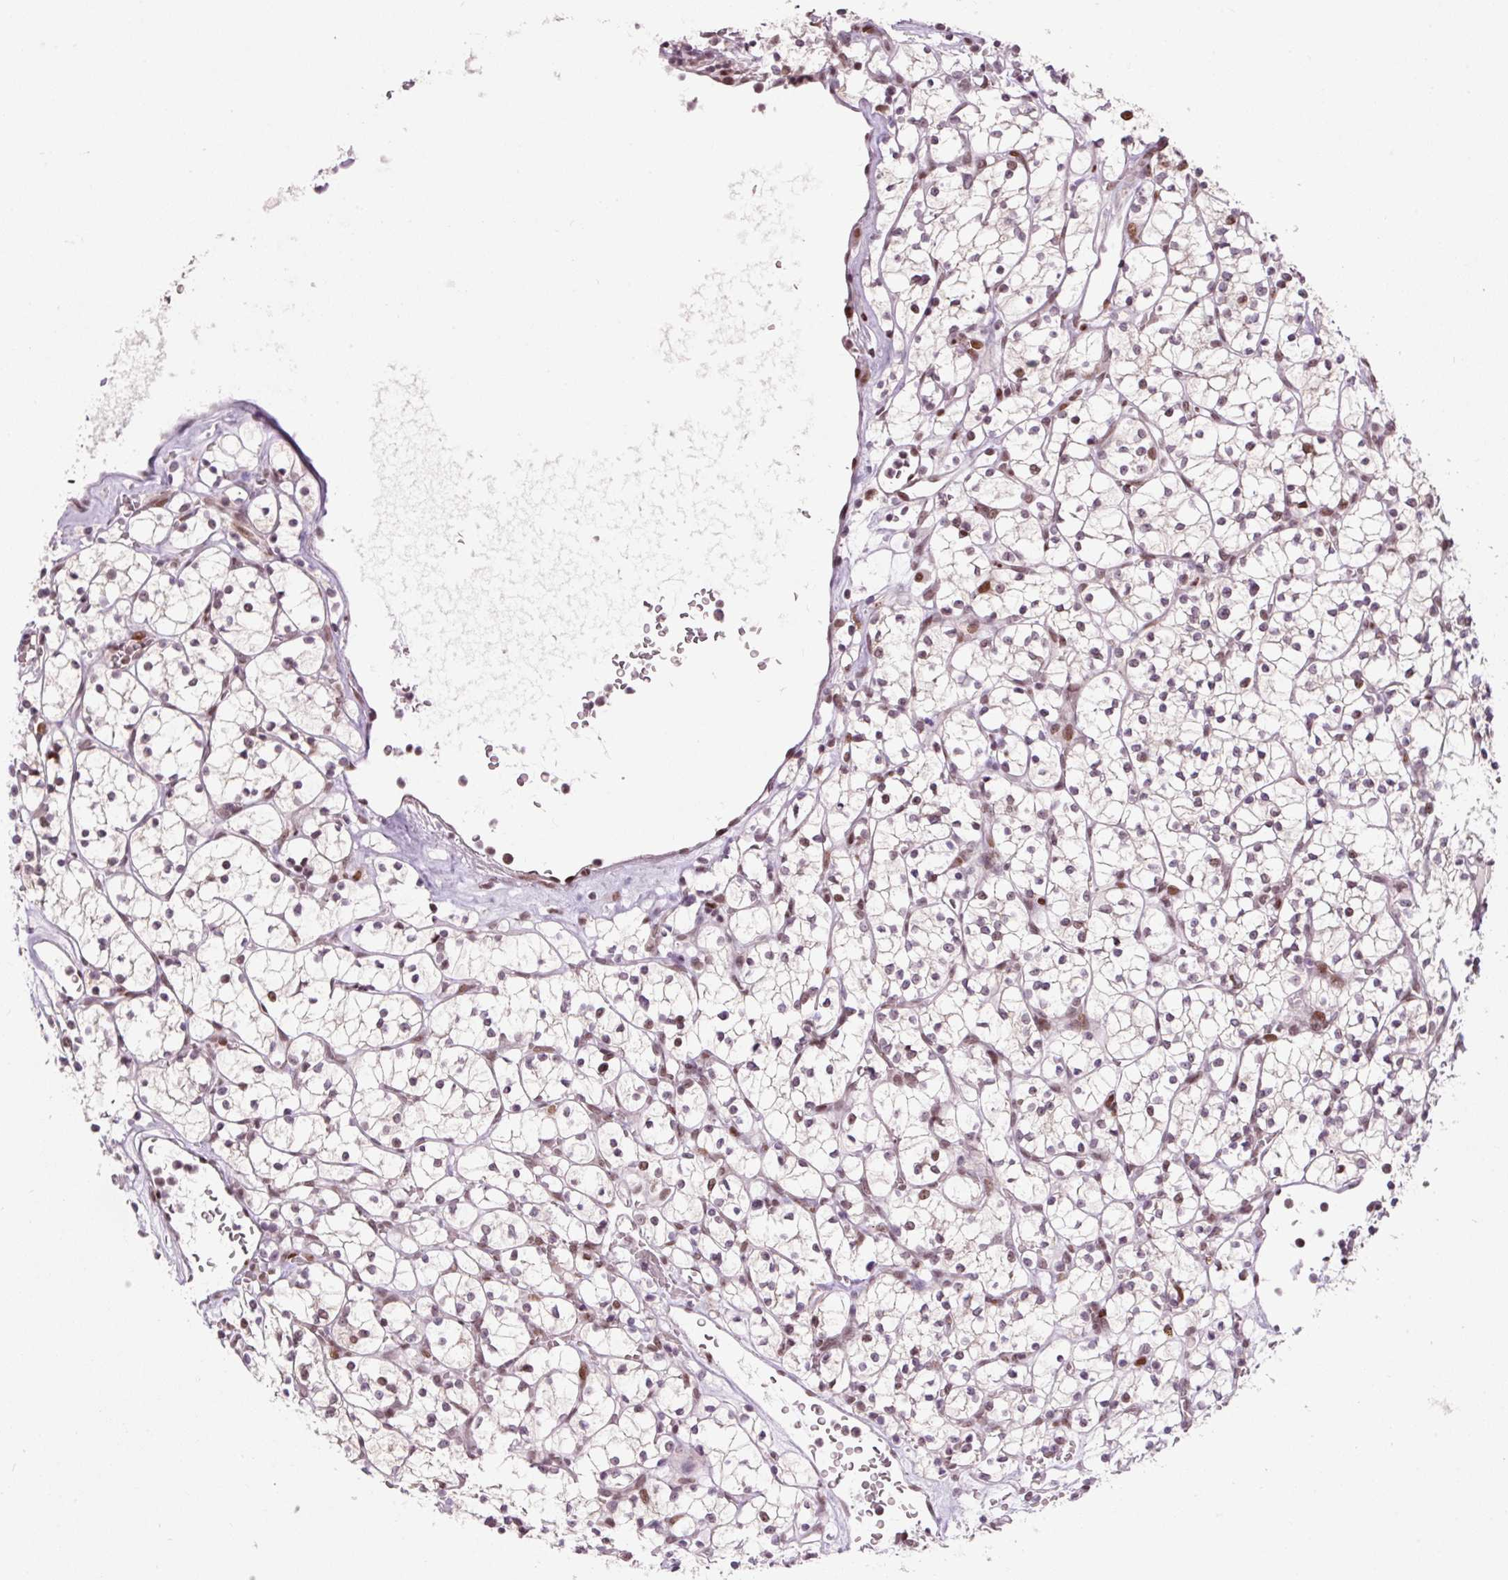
{"staining": {"intensity": "moderate", "quantity": "25%-75%", "location": "nuclear"}, "tissue": "renal cancer", "cell_type": "Tumor cells", "image_type": "cancer", "snomed": [{"axis": "morphology", "description": "Adenocarcinoma, NOS"}, {"axis": "topography", "description": "Kidney"}], "caption": "Protein expression analysis of human renal cancer (adenocarcinoma) reveals moderate nuclear positivity in about 25%-75% of tumor cells.", "gene": "CCNL2", "patient": {"sex": "female", "age": 64}}